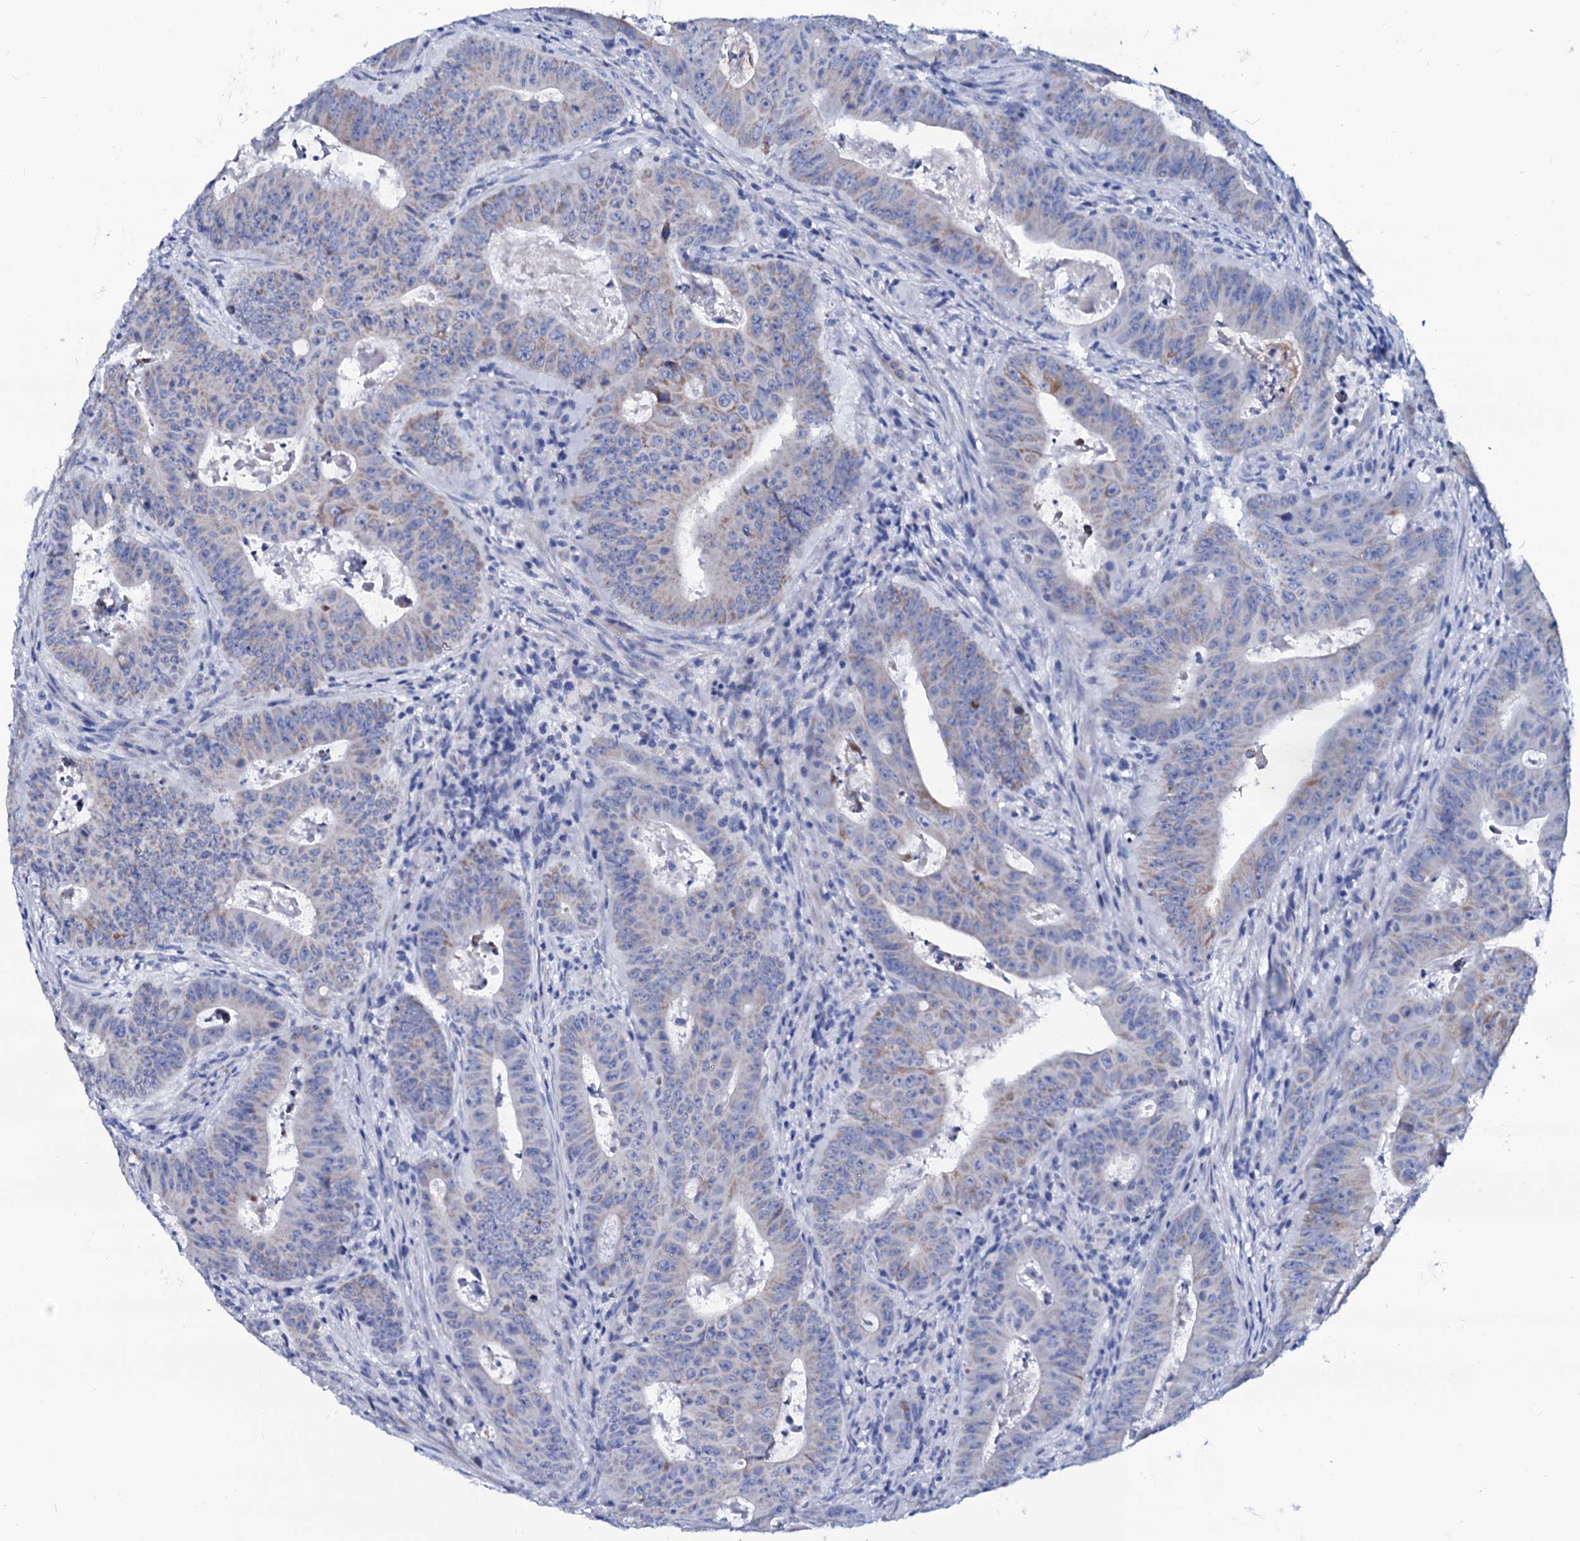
{"staining": {"intensity": "weak", "quantity": "<25%", "location": "cytoplasmic/membranous"}, "tissue": "colorectal cancer", "cell_type": "Tumor cells", "image_type": "cancer", "snomed": [{"axis": "morphology", "description": "Adenocarcinoma, NOS"}, {"axis": "topography", "description": "Rectum"}], "caption": "A high-resolution image shows immunohistochemistry (IHC) staining of colorectal adenocarcinoma, which shows no significant positivity in tumor cells. (Brightfield microscopy of DAB (3,3'-diaminobenzidine) immunohistochemistry at high magnification).", "gene": "SLC37A4", "patient": {"sex": "female", "age": 75}}